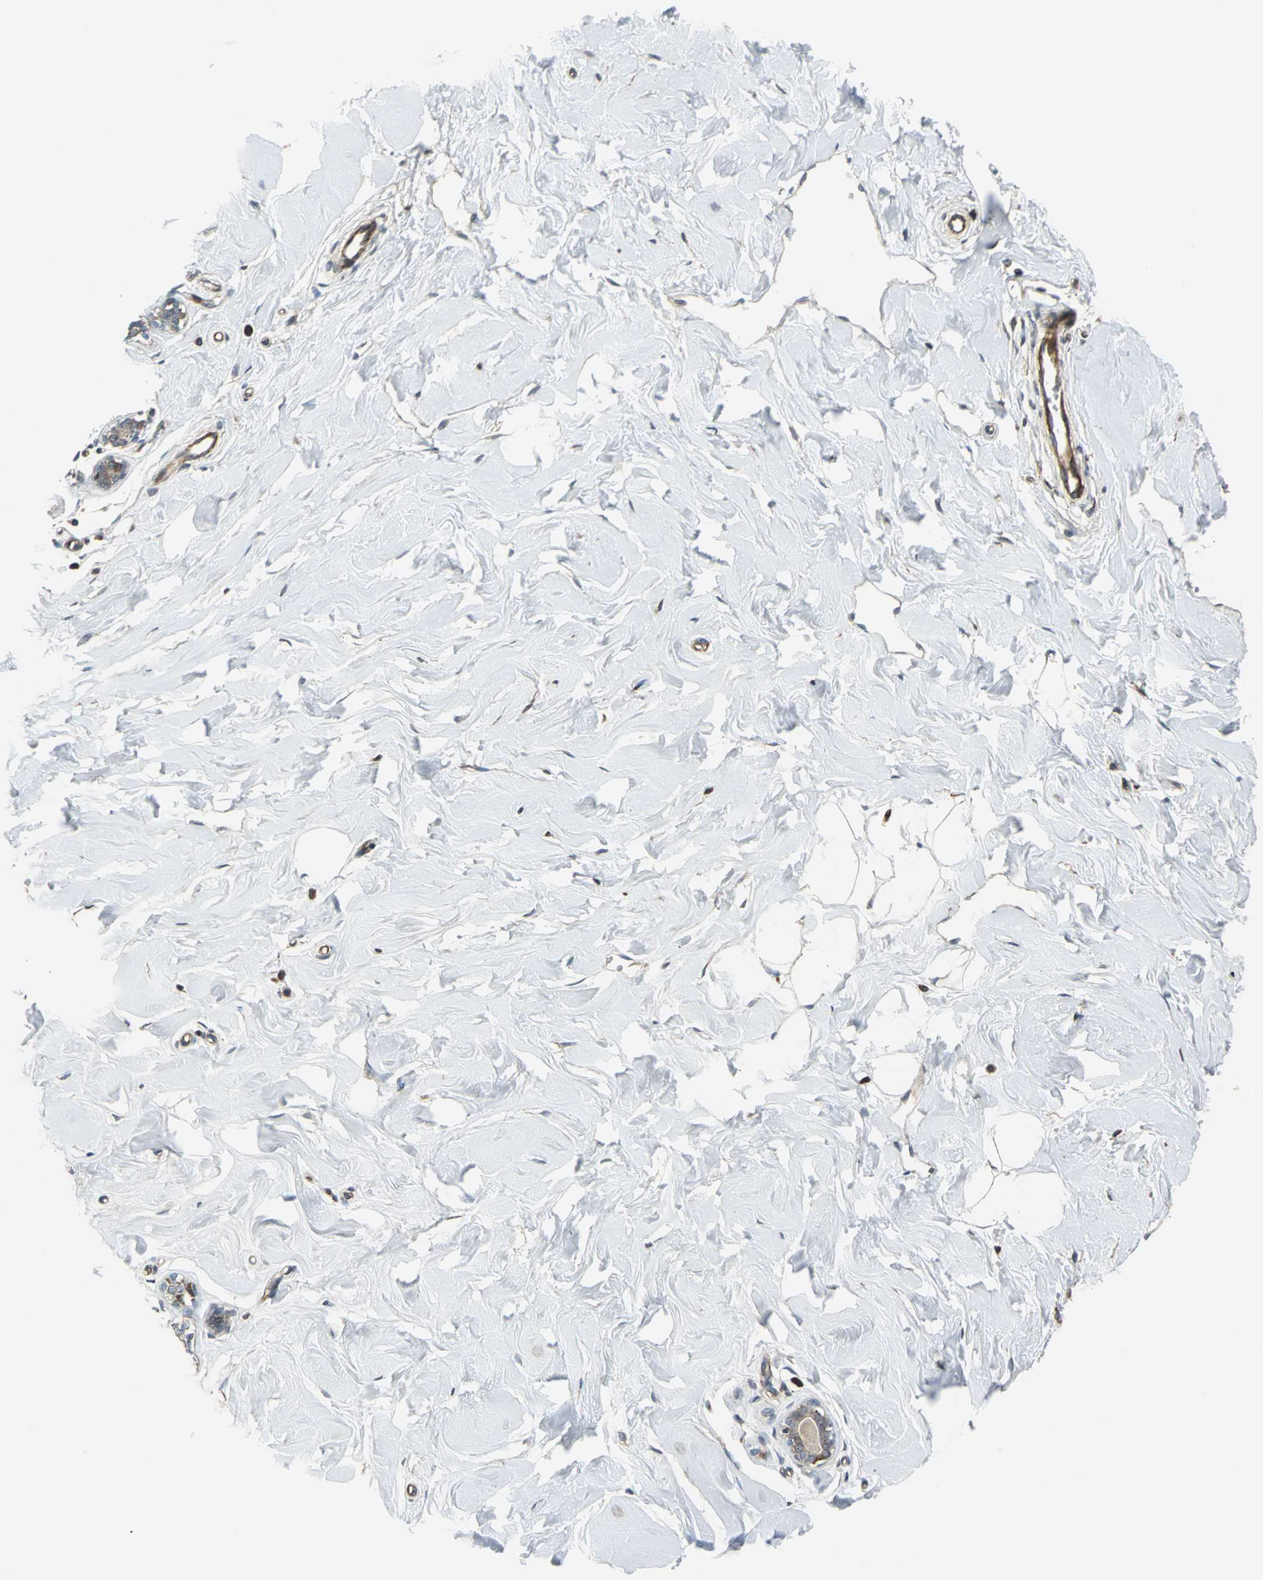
{"staining": {"intensity": "moderate", "quantity": "<25%", "location": "cytoplasmic/membranous"}, "tissue": "breast", "cell_type": "Adipocytes", "image_type": "normal", "snomed": [{"axis": "morphology", "description": "Normal tissue, NOS"}, {"axis": "topography", "description": "Breast"}], "caption": "Breast stained with DAB (3,3'-diaminobenzidine) IHC demonstrates low levels of moderate cytoplasmic/membranous positivity in approximately <25% of adipocytes.", "gene": "HTATIP2", "patient": {"sex": "female", "age": 23}}